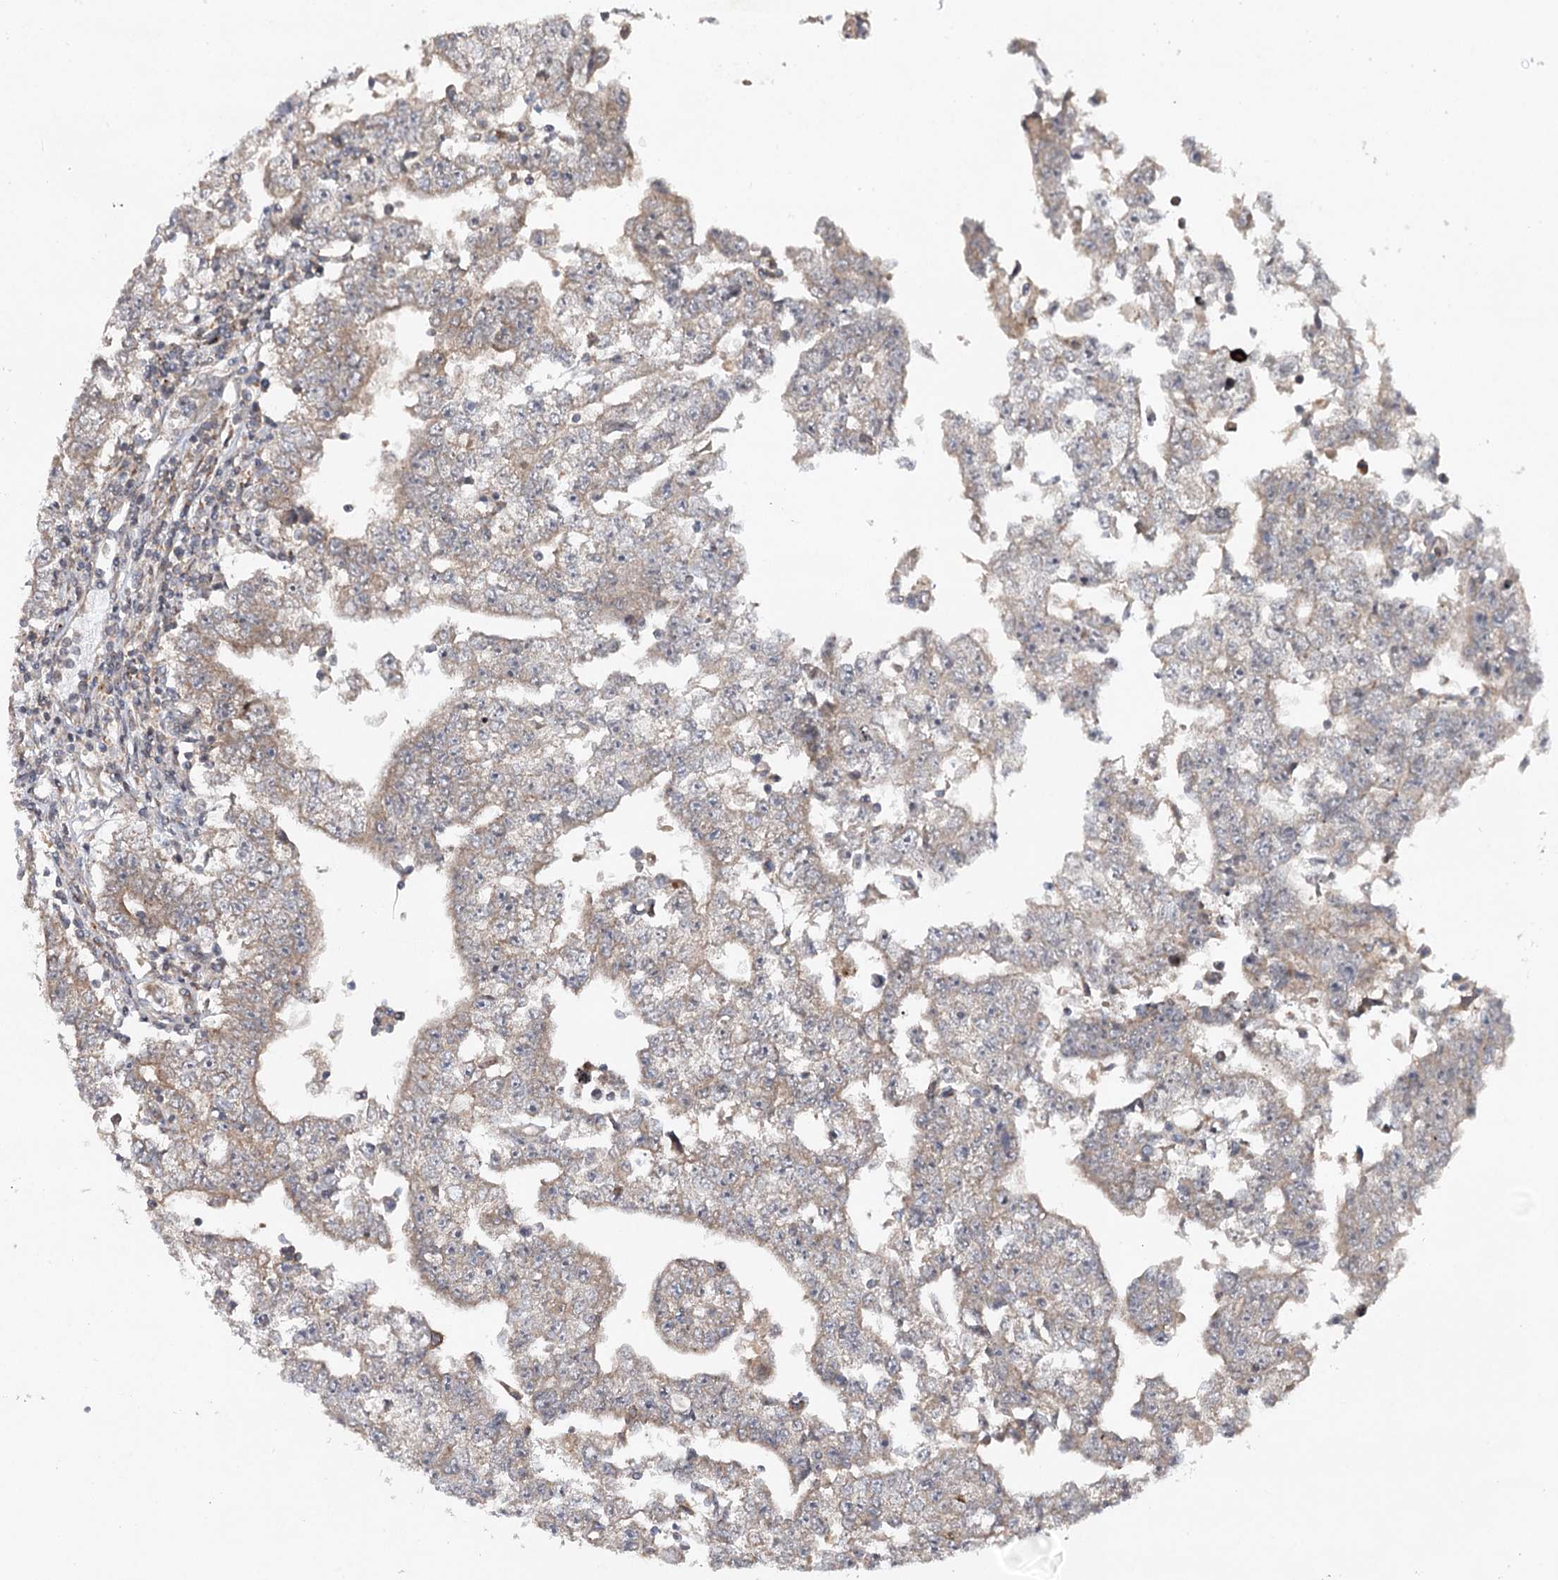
{"staining": {"intensity": "weak", "quantity": "25%-75%", "location": "cytoplasmic/membranous"}, "tissue": "testis cancer", "cell_type": "Tumor cells", "image_type": "cancer", "snomed": [{"axis": "morphology", "description": "Carcinoma, Embryonal, NOS"}, {"axis": "topography", "description": "Testis"}], "caption": "Weak cytoplasmic/membranous positivity for a protein is seen in approximately 25%-75% of tumor cells of testis cancer using immunohistochemistry (IHC).", "gene": "MAP3K13", "patient": {"sex": "male", "age": 25}}